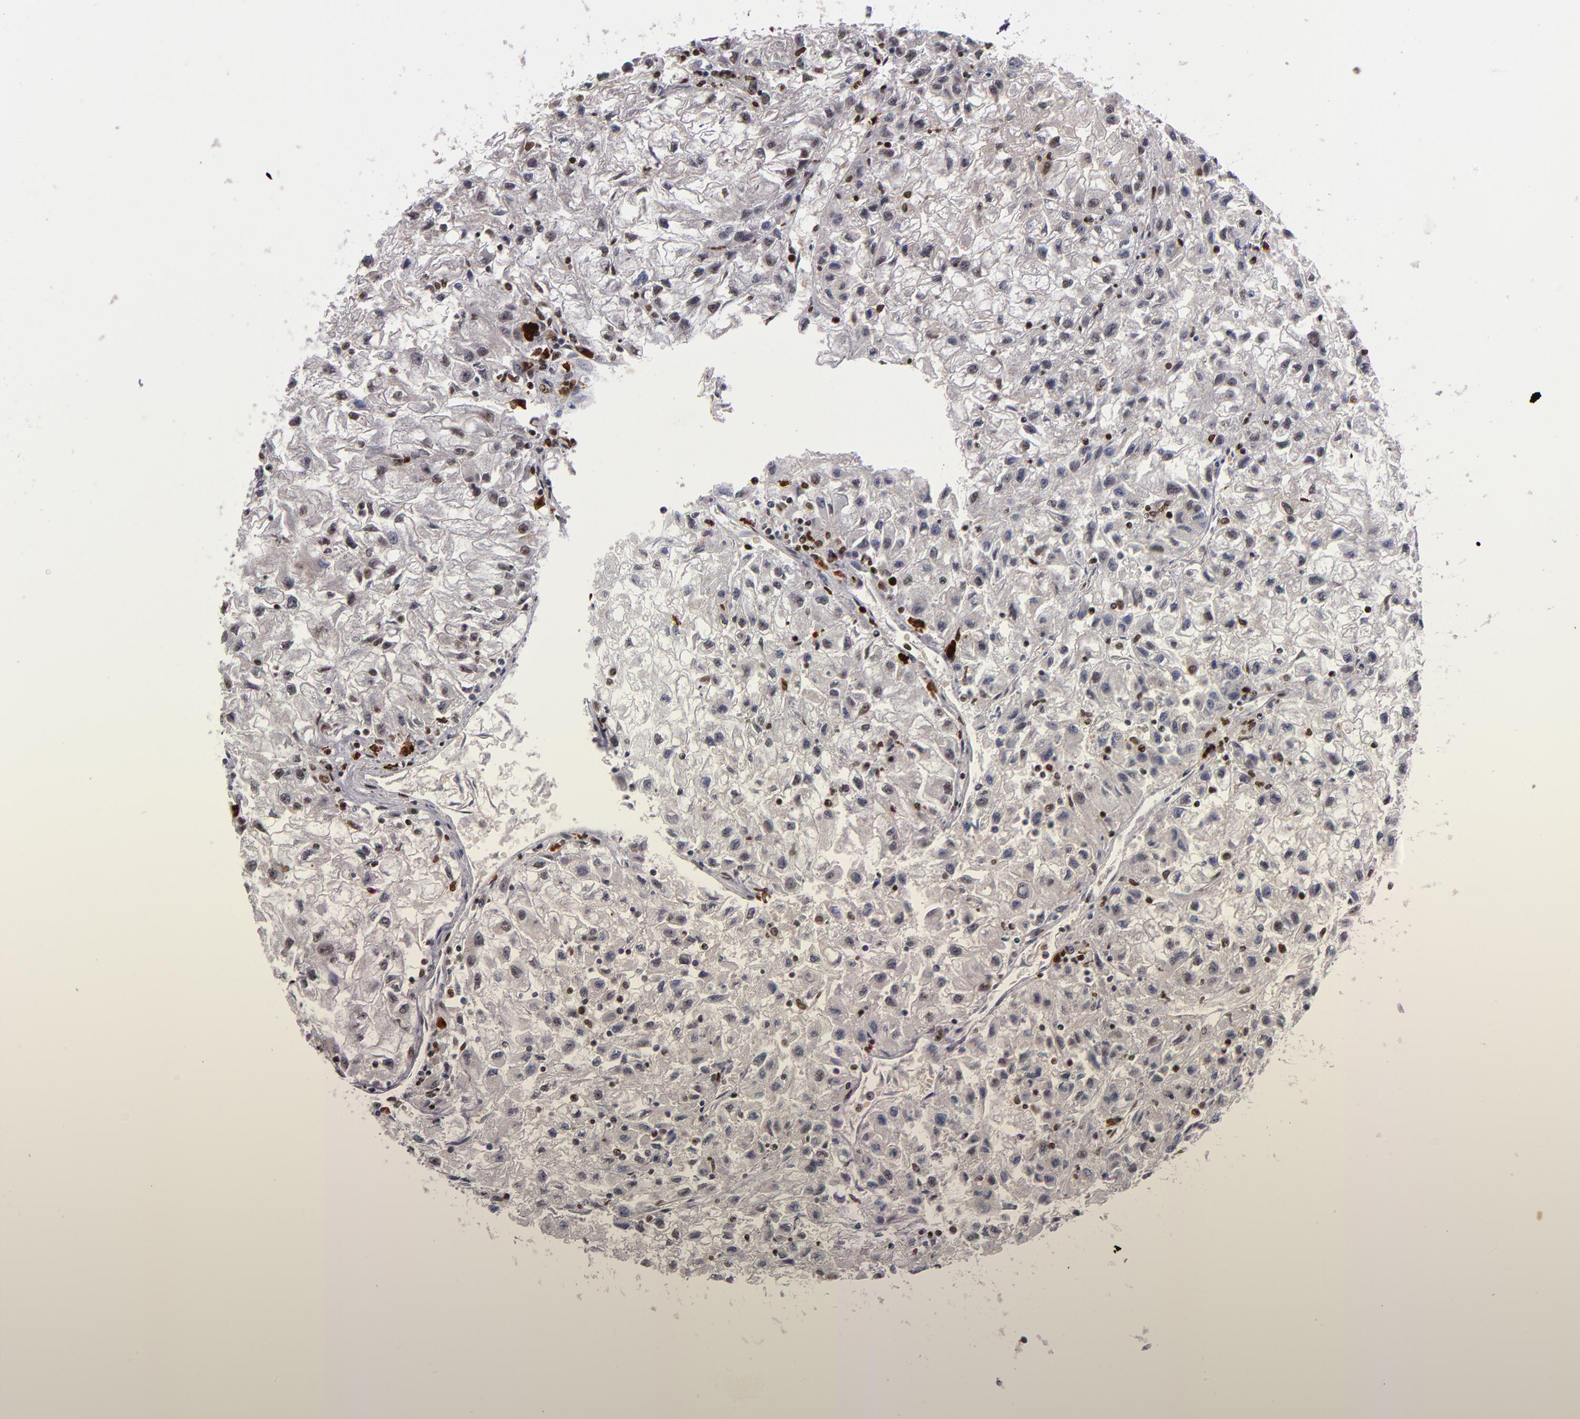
{"staining": {"intensity": "weak", "quantity": "<25%", "location": "nuclear"}, "tissue": "renal cancer", "cell_type": "Tumor cells", "image_type": "cancer", "snomed": [{"axis": "morphology", "description": "Adenocarcinoma, NOS"}, {"axis": "topography", "description": "Kidney"}], "caption": "High magnification brightfield microscopy of renal cancer (adenocarcinoma) stained with DAB (3,3'-diaminobenzidine) (brown) and counterstained with hematoxylin (blue): tumor cells show no significant expression.", "gene": "KDM6A", "patient": {"sex": "male", "age": 59}}